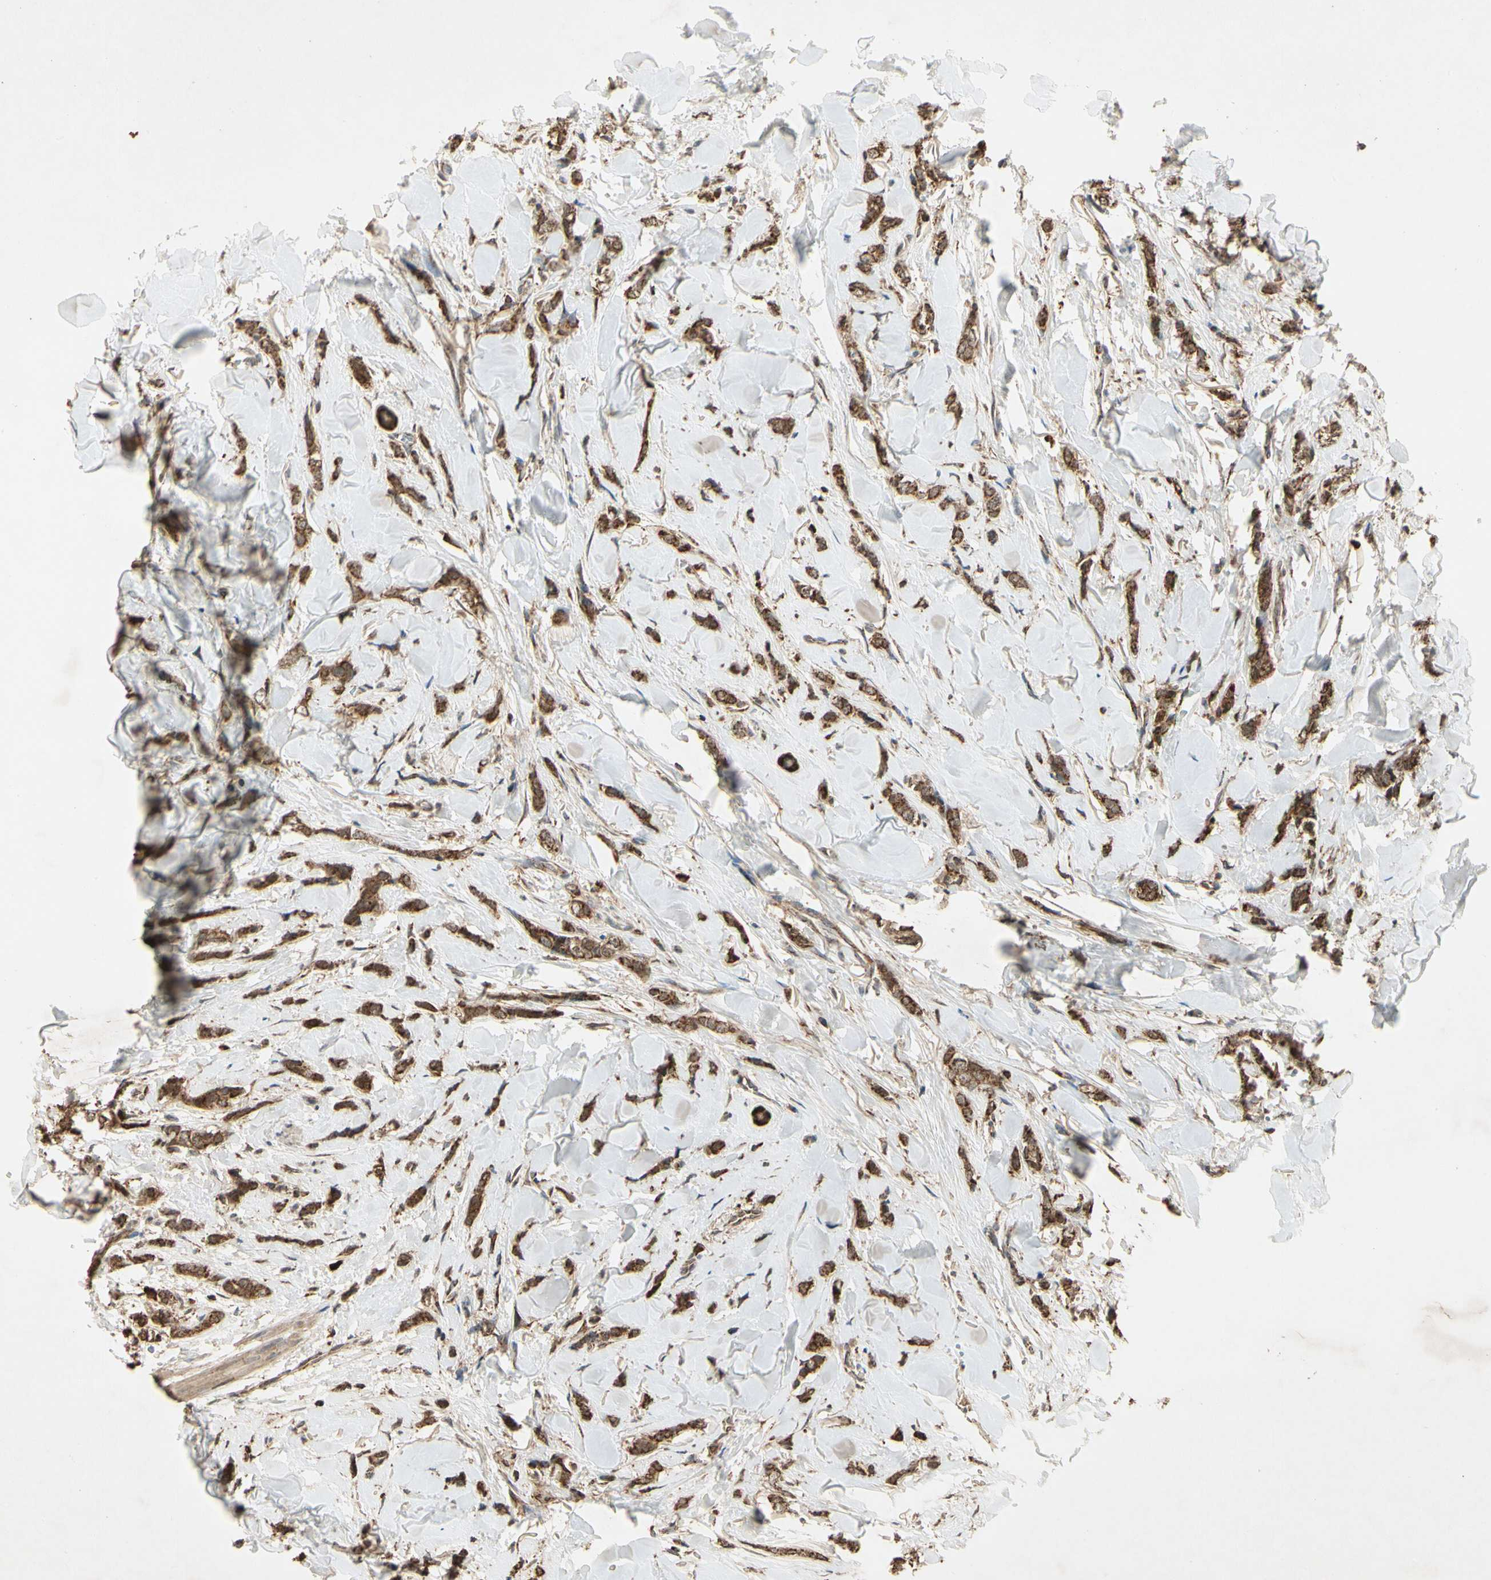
{"staining": {"intensity": "moderate", "quantity": ">75%", "location": "cytoplasmic/membranous"}, "tissue": "breast cancer", "cell_type": "Tumor cells", "image_type": "cancer", "snomed": [{"axis": "morphology", "description": "Lobular carcinoma"}, {"axis": "topography", "description": "Skin"}, {"axis": "topography", "description": "Breast"}], "caption": "IHC photomicrograph of human breast lobular carcinoma stained for a protein (brown), which reveals medium levels of moderate cytoplasmic/membranous positivity in approximately >75% of tumor cells.", "gene": "PRDX5", "patient": {"sex": "female", "age": 46}}